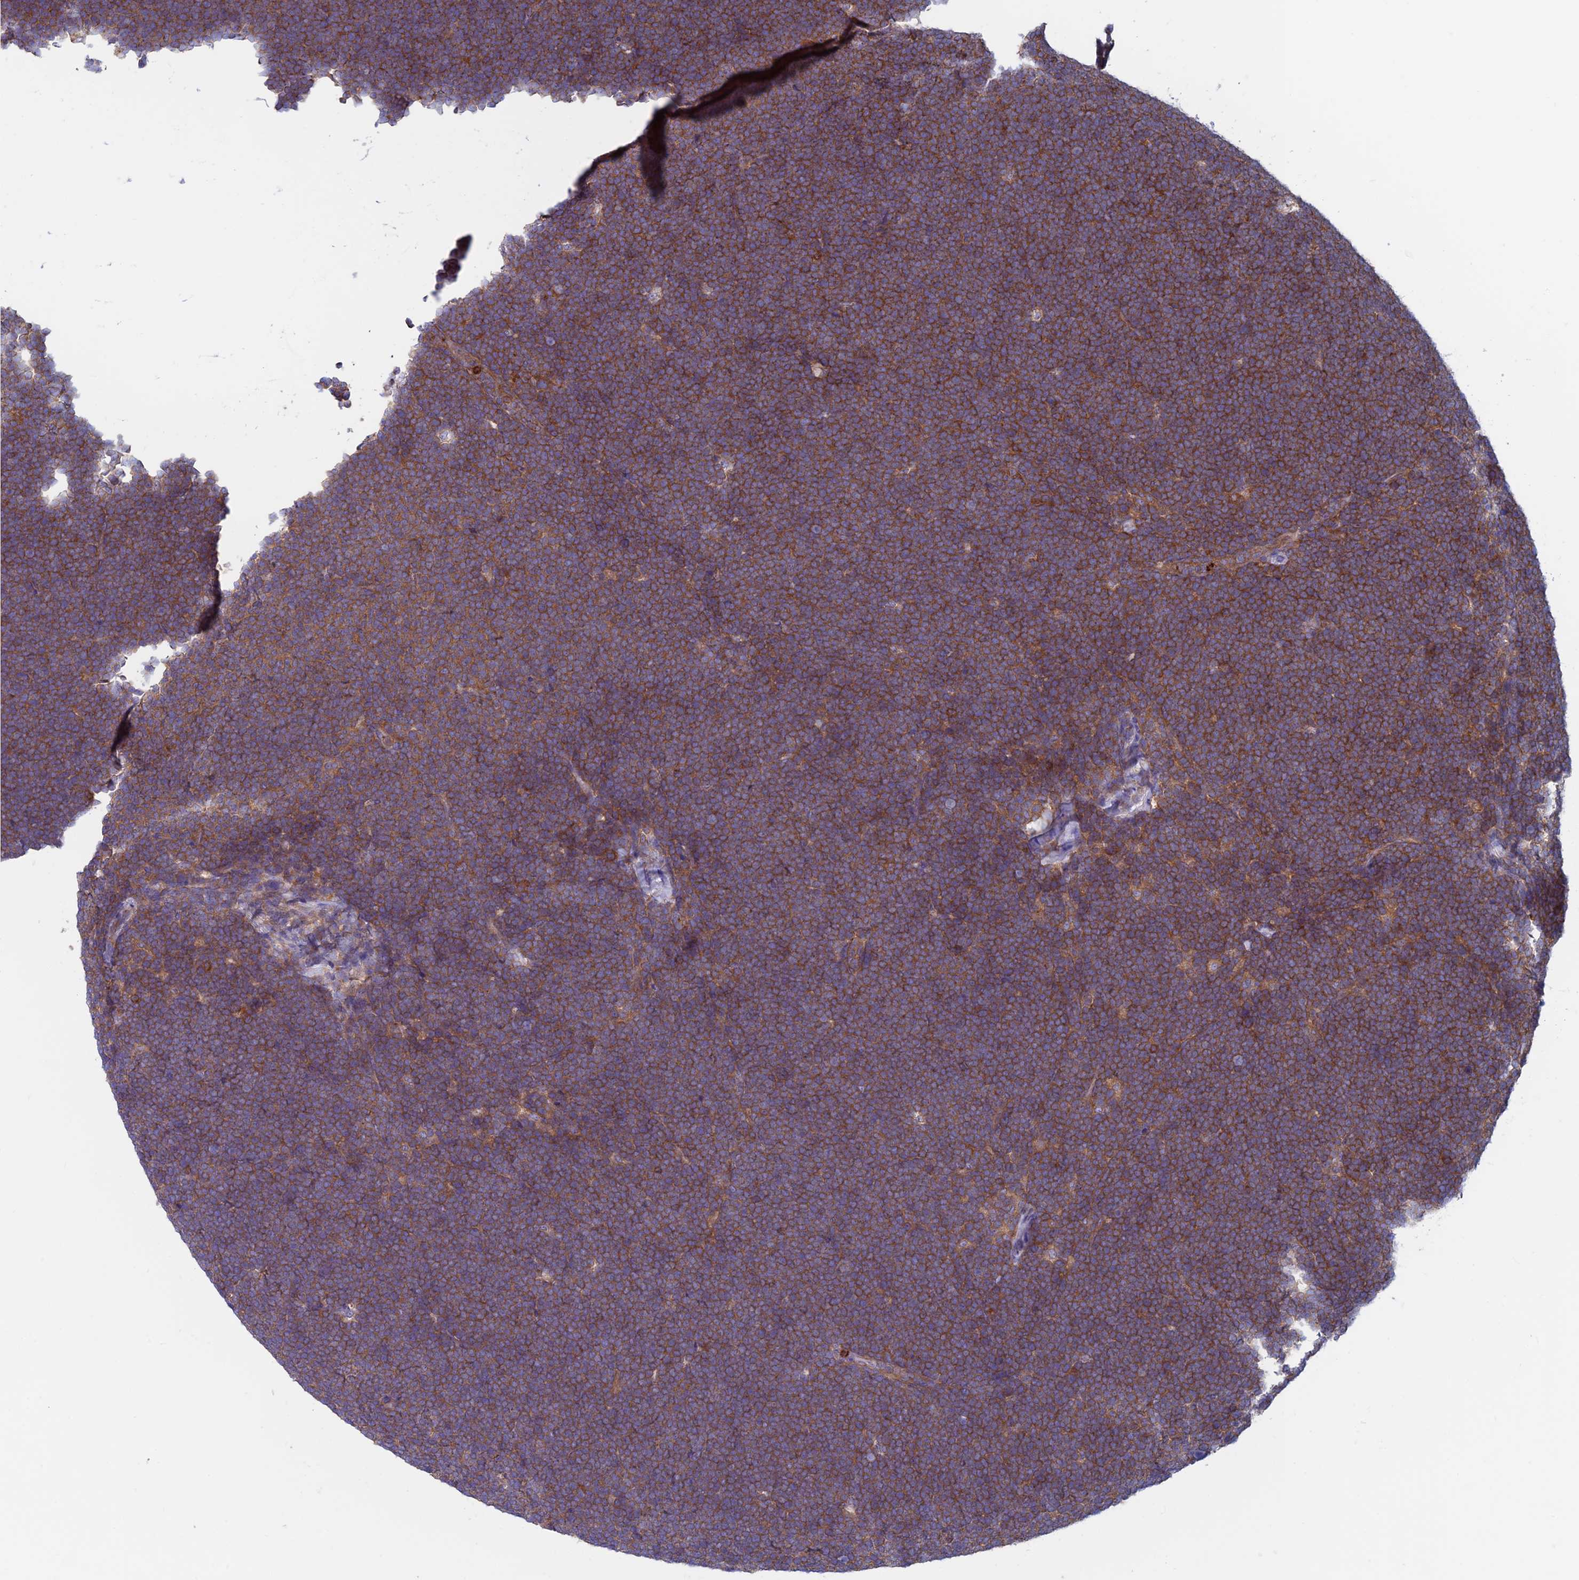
{"staining": {"intensity": "moderate", "quantity": ">75%", "location": "cytoplasmic/membranous"}, "tissue": "lymphoma", "cell_type": "Tumor cells", "image_type": "cancer", "snomed": [{"axis": "morphology", "description": "Malignant lymphoma, non-Hodgkin's type, High grade"}, {"axis": "topography", "description": "Lymph node"}], "caption": "Brown immunohistochemical staining in malignant lymphoma, non-Hodgkin's type (high-grade) shows moderate cytoplasmic/membranous positivity in approximately >75% of tumor cells. The staining is performed using DAB (3,3'-diaminobenzidine) brown chromogen to label protein expression. The nuclei are counter-stained blue using hematoxylin.", "gene": "DNM1L", "patient": {"sex": "male", "age": 13}}